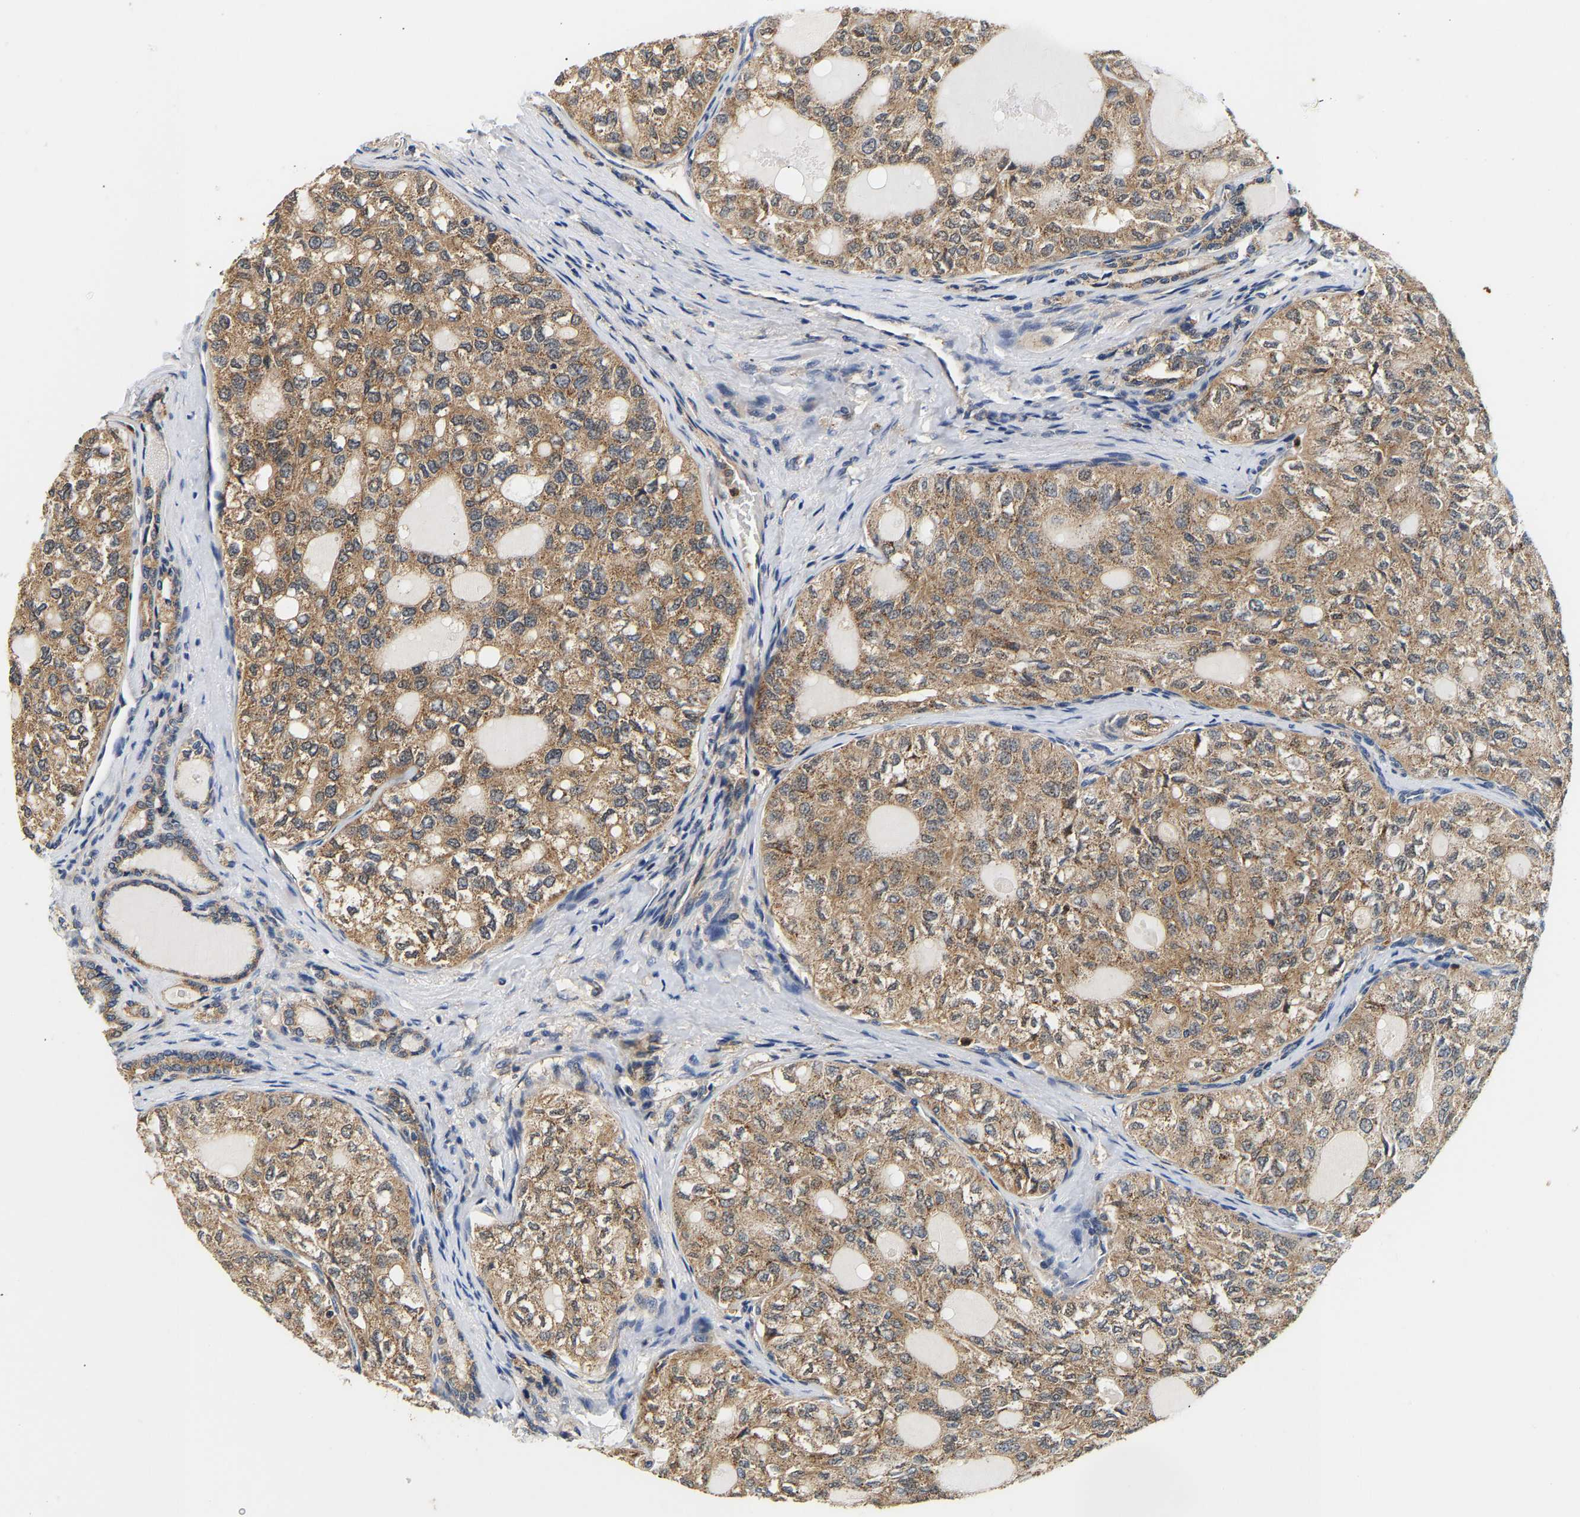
{"staining": {"intensity": "moderate", "quantity": ">75%", "location": "cytoplasmic/membranous"}, "tissue": "thyroid cancer", "cell_type": "Tumor cells", "image_type": "cancer", "snomed": [{"axis": "morphology", "description": "Follicular adenoma carcinoma, NOS"}, {"axis": "topography", "description": "Thyroid gland"}], "caption": "This micrograph displays IHC staining of human thyroid cancer (follicular adenoma carcinoma), with medium moderate cytoplasmic/membranous staining in approximately >75% of tumor cells.", "gene": "PPID", "patient": {"sex": "male", "age": 75}}